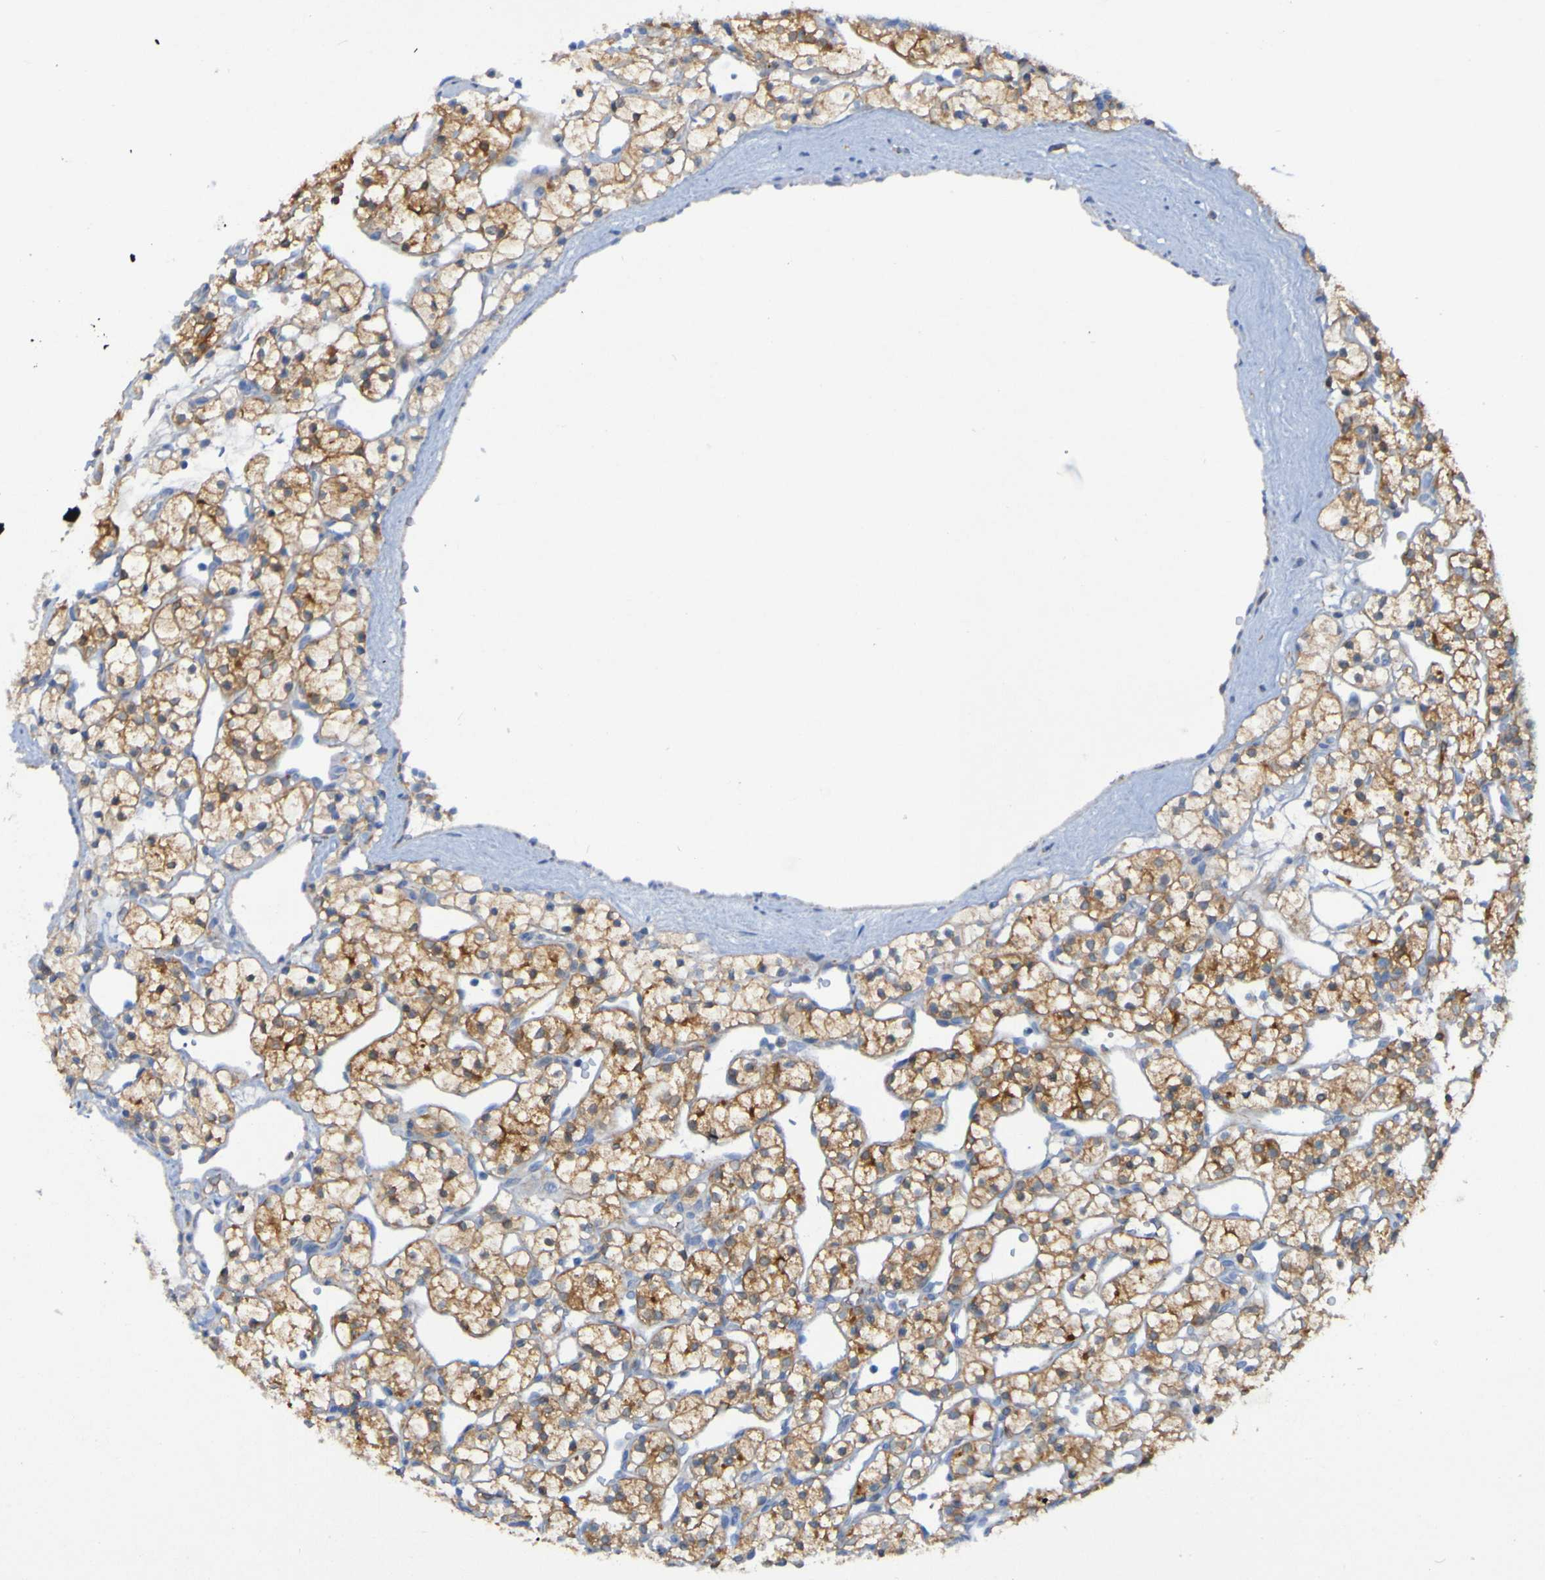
{"staining": {"intensity": "moderate", "quantity": ">75%", "location": "cytoplasmic/membranous"}, "tissue": "renal cancer", "cell_type": "Tumor cells", "image_type": "cancer", "snomed": [{"axis": "morphology", "description": "Adenocarcinoma, NOS"}, {"axis": "topography", "description": "Kidney"}], "caption": "Moderate cytoplasmic/membranous protein expression is identified in approximately >75% of tumor cells in renal adenocarcinoma.", "gene": "ARHGEF16", "patient": {"sex": "female", "age": 60}}